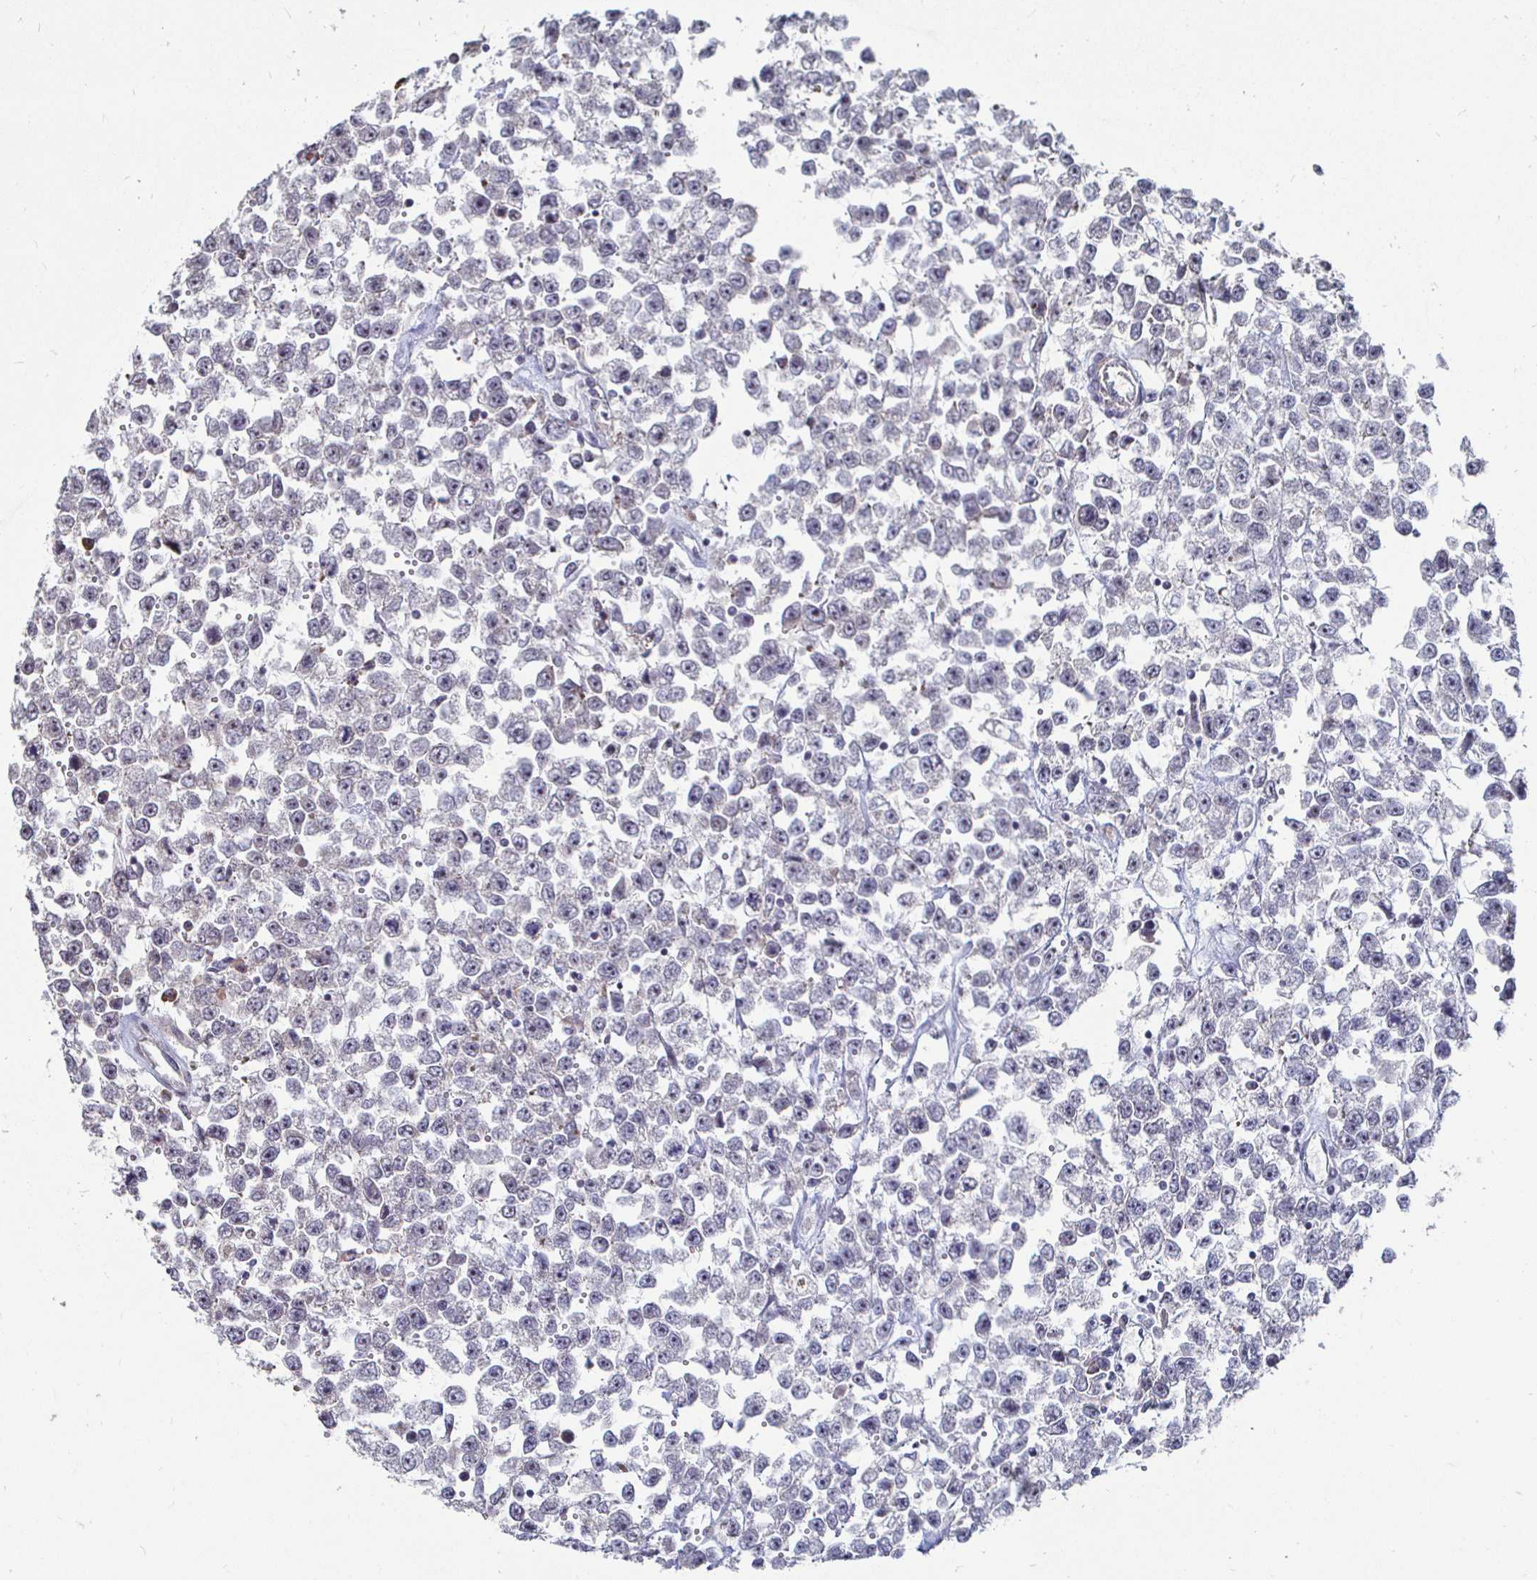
{"staining": {"intensity": "negative", "quantity": "none", "location": "none"}, "tissue": "testis cancer", "cell_type": "Tumor cells", "image_type": "cancer", "snomed": [{"axis": "morphology", "description": "Seminoma, NOS"}, {"axis": "topography", "description": "Testis"}], "caption": "Photomicrograph shows no protein staining in tumor cells of testis cancer (seminoma) tissue. The staining is performed using DAB (3,3'-diaminobenzidine) brown chromogen with nuclei counter-stained in using hematoxylin.", "gene": "CAPN11", "patient": {"sex": "male", "age": 34}}